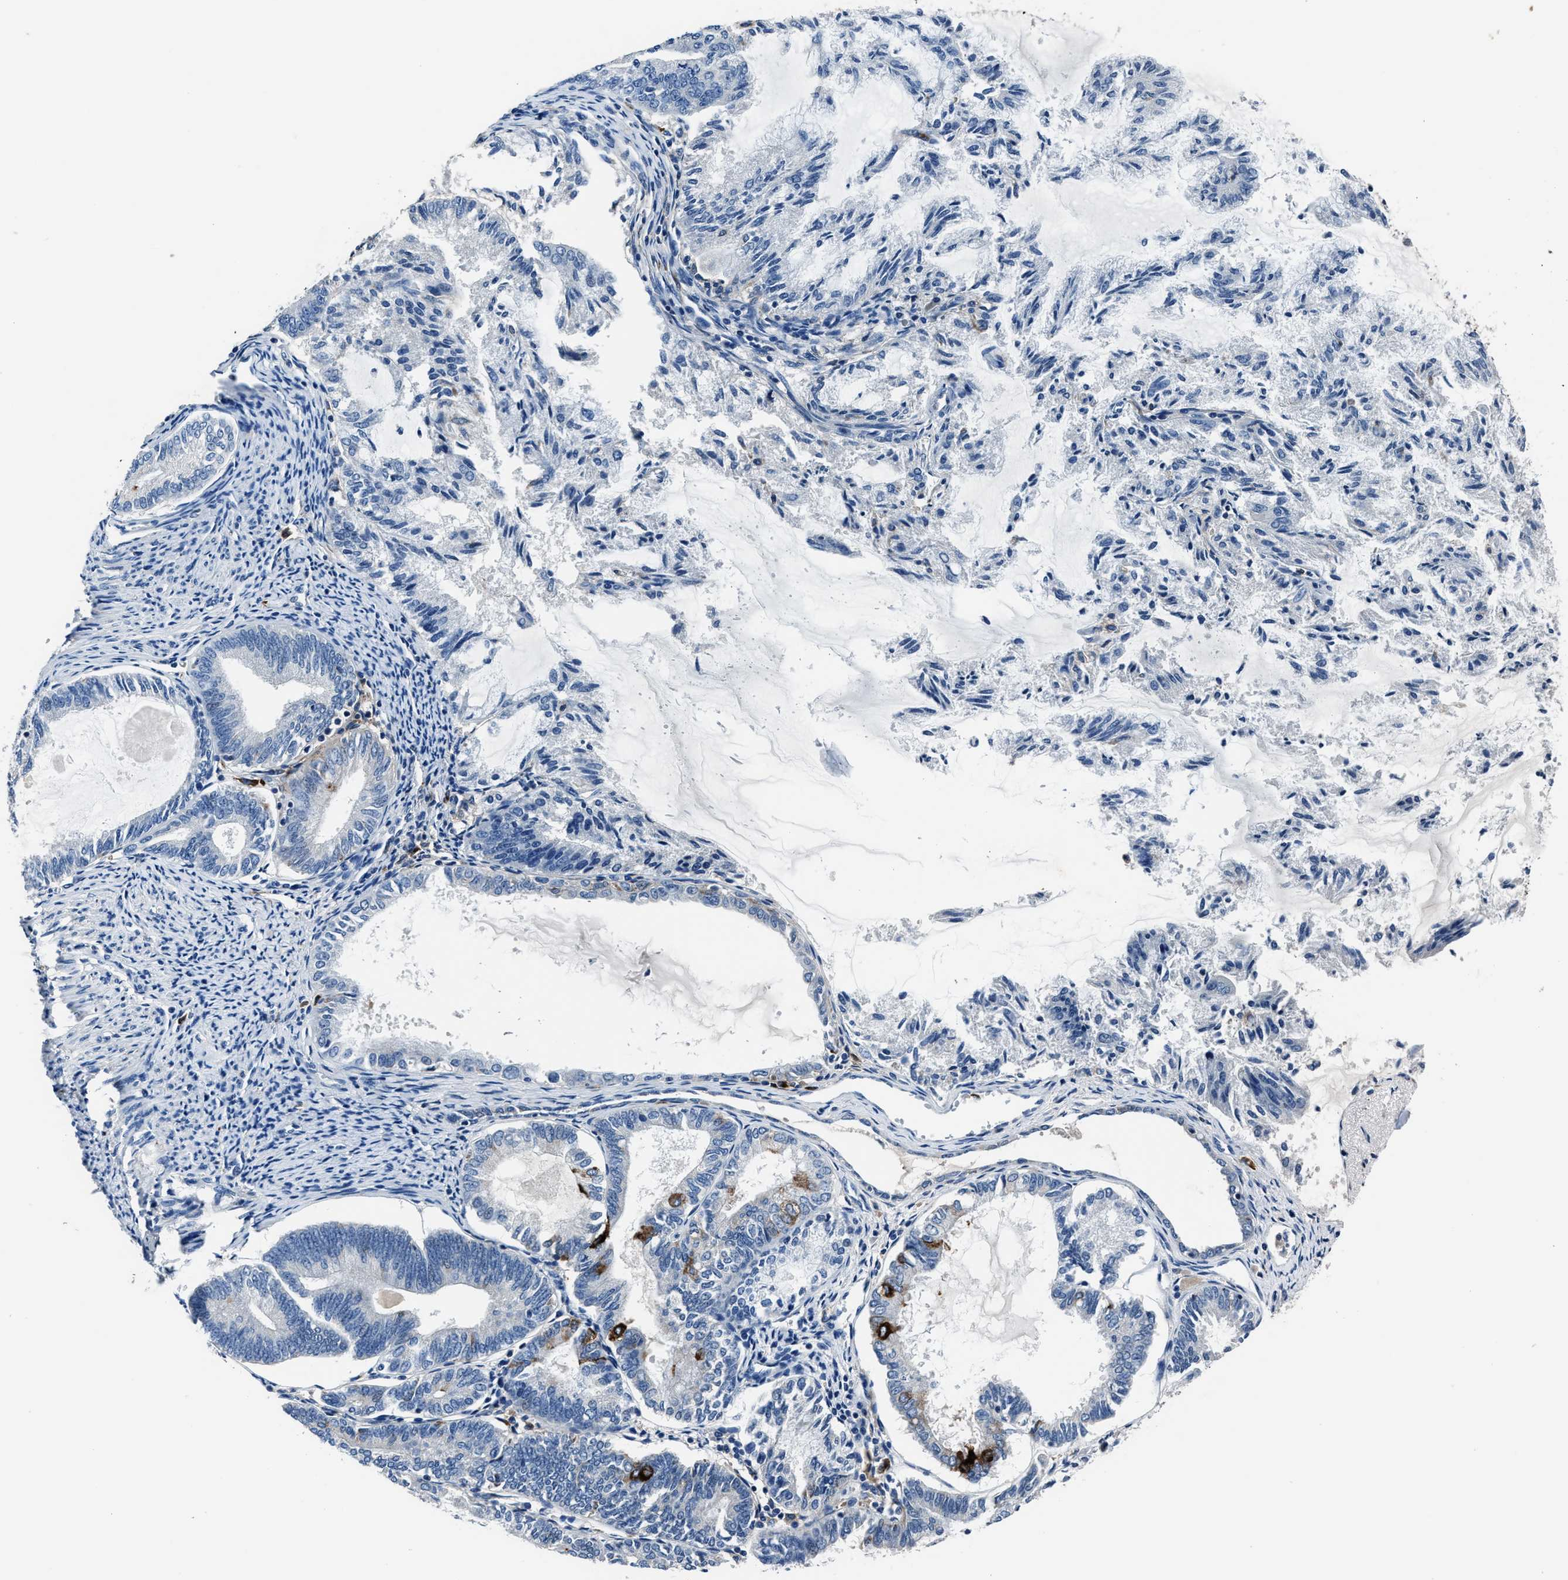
{"staining": {"intensity": "strong", "quantity": "<25%", "location": "cytoplasmic/membranous"}, "tissue": "endometrial cancer", "cell_type": "Tumor cells", "image_type": "cancer", "snomed": [{"axis": "morphology", "description": "Adenocarcinoma, NOS"}, {"axis": "topography", "description": "Endometrium"}], "caption": "The photomicrograph reveals a brown stain indicating the presence of a protein in the cytoplasmic/membranous of tumor cells in endometrial adenocarcinoma.", "gene": "FGL2", "patient": {"sex": "female", "age": 86}}